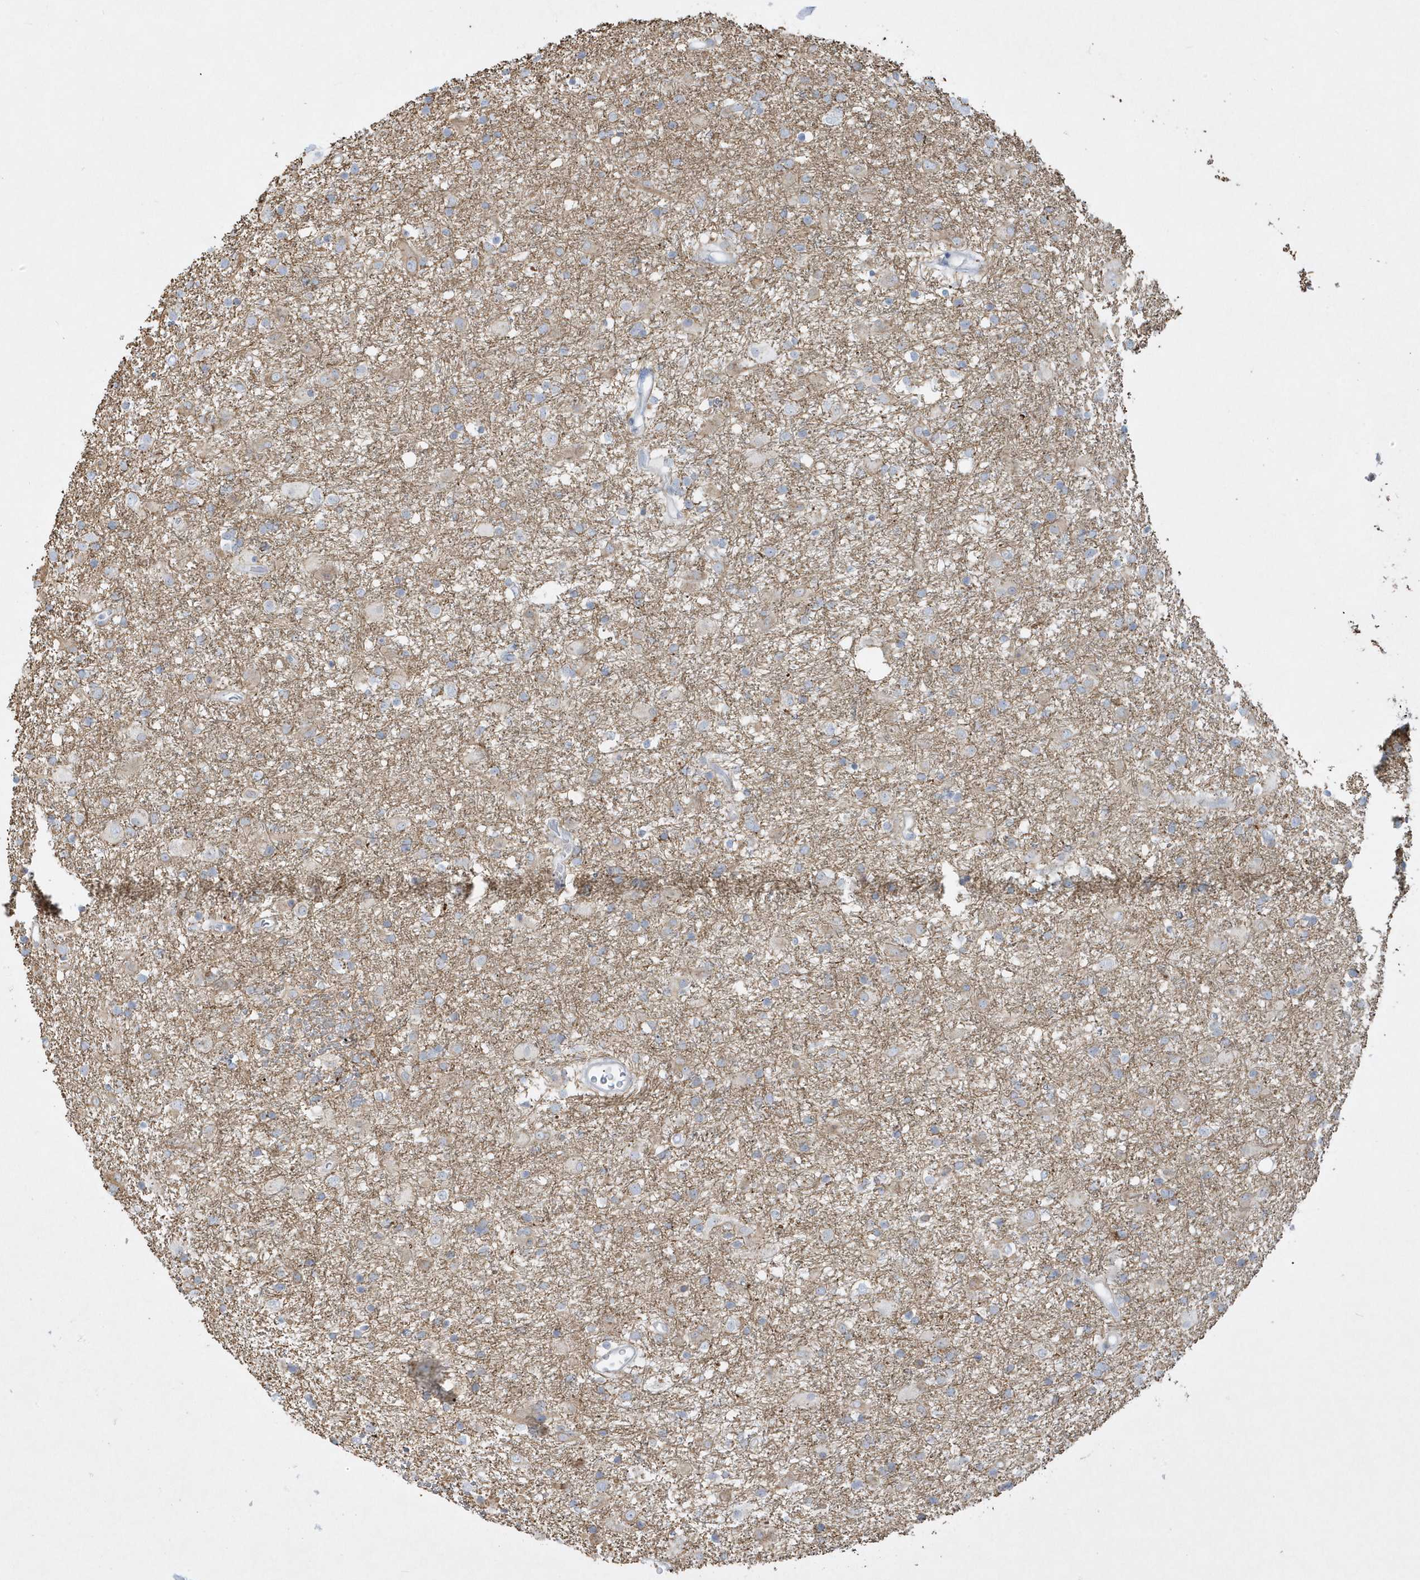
{"staining": {"intensity": "negative", "quantity": "none", "location": "none"}, "tissue": "glioma", "cell_type": "Tumor cells", "image_type": "cancer", "snomed": [{"axis": "morphology", "description": "Glioma, malignant, Low grade"}, {"axis": "topography", "description": "Brain"}], "caption": "The IHC micrograph has no significant positivity in tumor cells of low-grade glioma (malignant) tissue.", "gene": "THADA", "patient": {"sex": "male", "age": 65}}